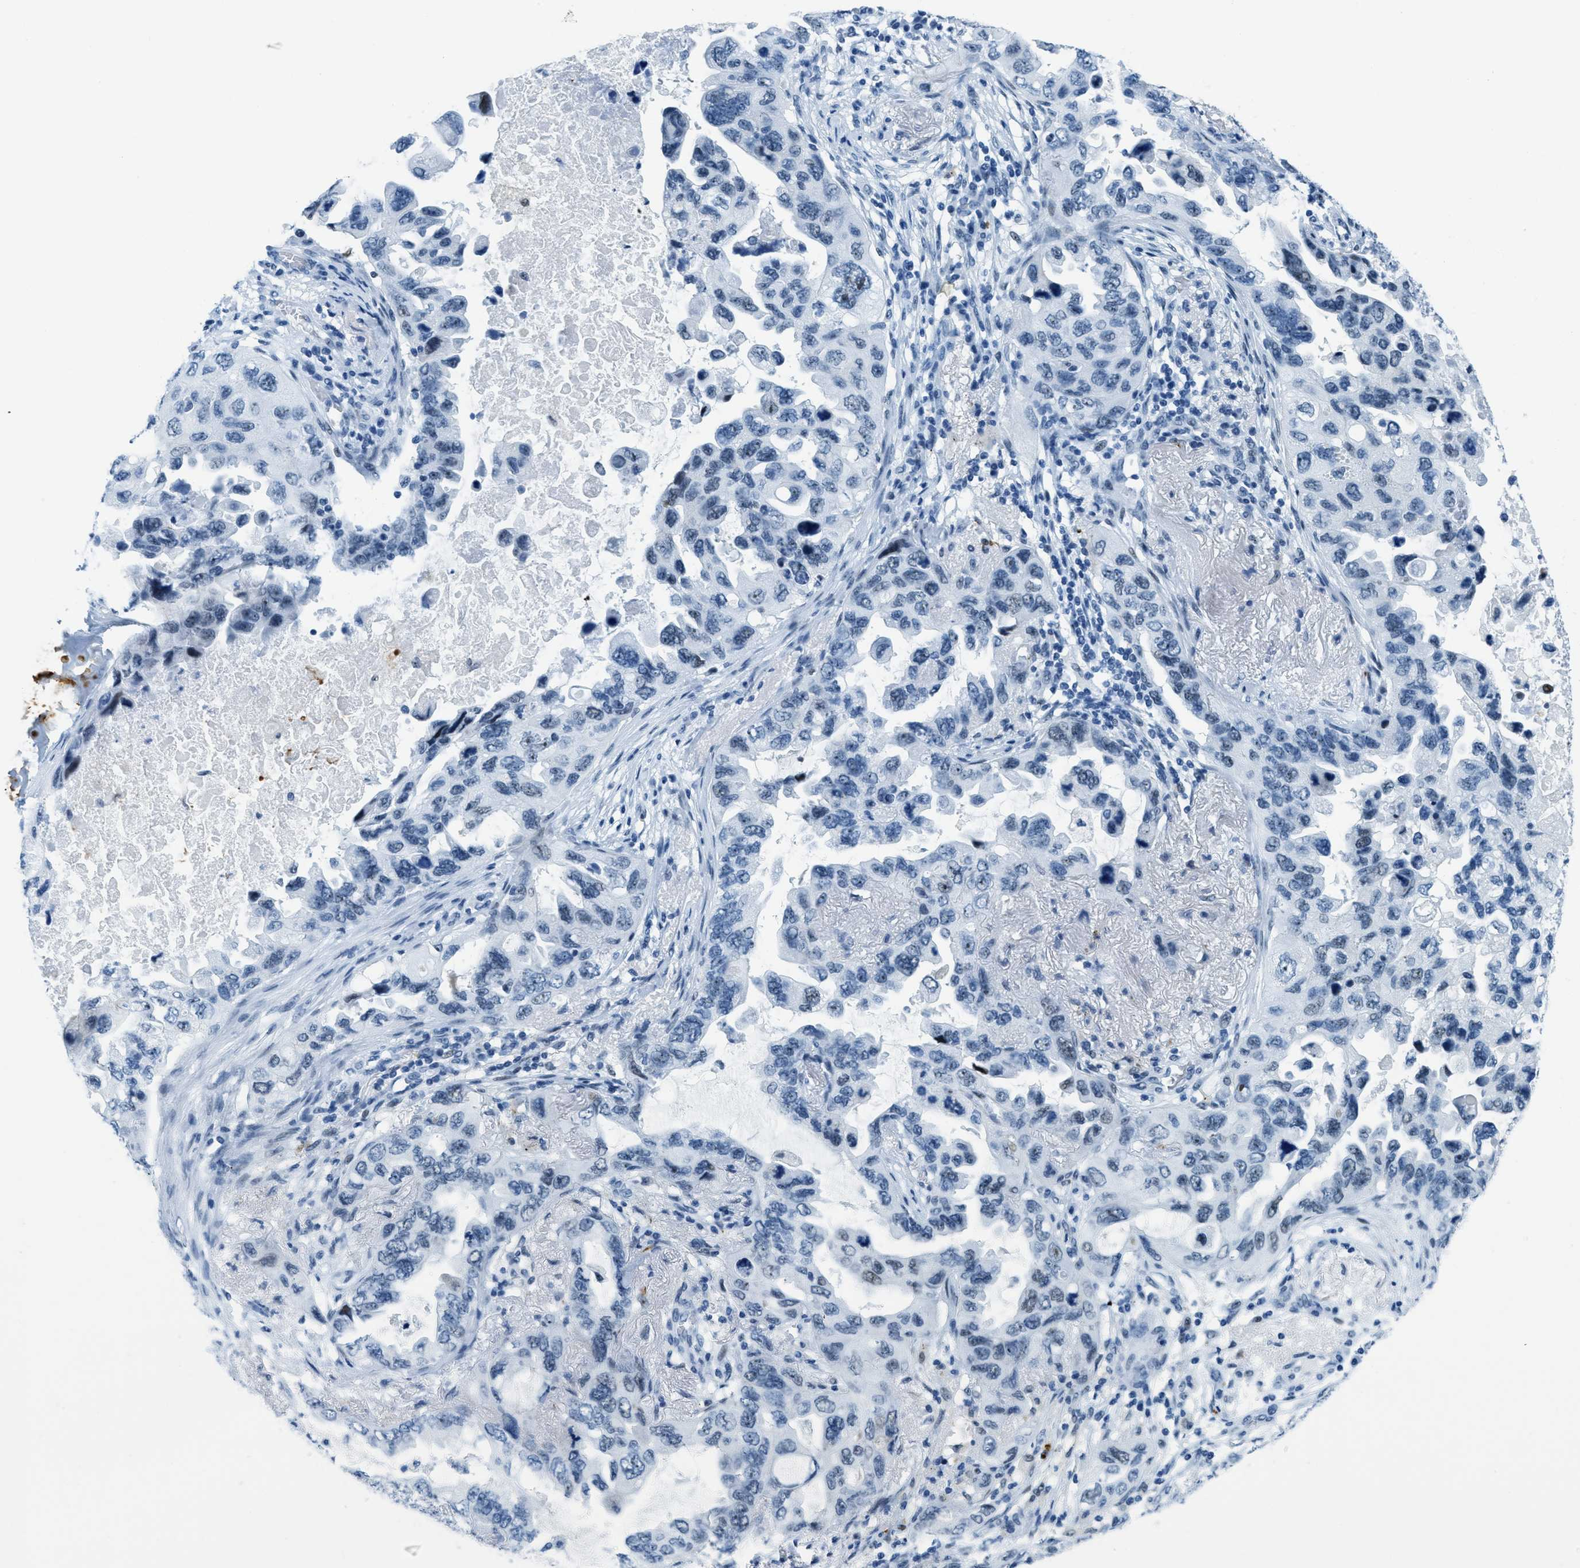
{"staining": {"intensity": "weak", "quantity": "<25%", "location": "nuclear"}, "tissue": "lung cancer", "cell_type": "Tumor cells", "image_type": "cancer", "snomed": [{"axis": "morphology", "description": "Squamous cell carcinoma, NOS"}, {"axis": "topography", "description": "Lung"}], "caption": "Immunohistochemical staining of human squamous cell carcinoma (lung) demonstrates no significant positivity in tumor cells.", "gene": "PLA2G2A", "patient": {"sex": "female", "age": 73}}